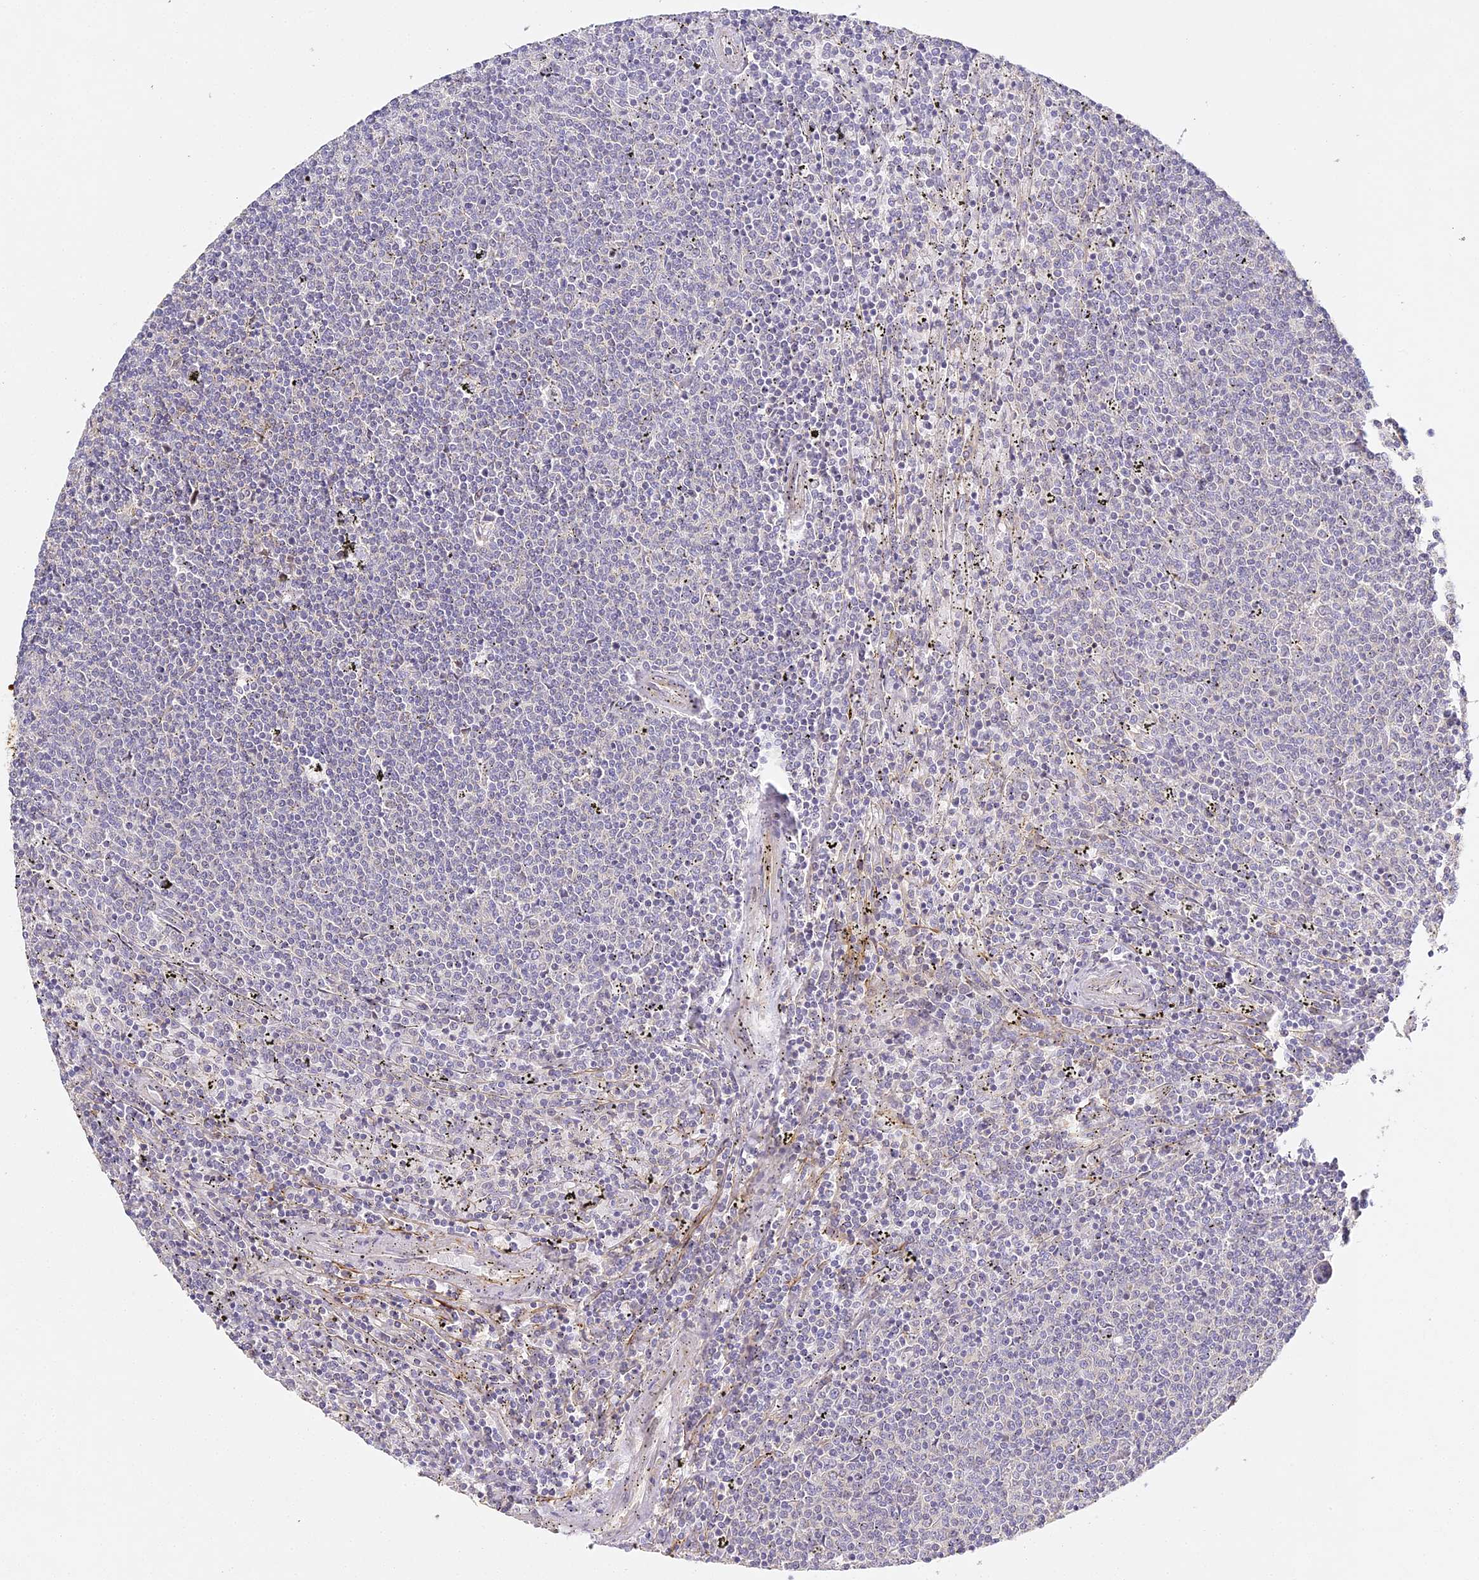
{"staining": {"intensity": "negative", "quantity": "none", "location": "none"}, "tissue": "lymphoma", "cell_type": "Tumor cells", "image_type": "cancer", "snomed": [{"axis": "morphology", "description": "Malignant lymphoma, non-Hodgkin's type, Low grade"}, {"axis": "topography", "description": "Spleen"}], "caption": "Tumor cells are negative for protein expression in human lymphoma. (DAB (3,3'-diaminobenzidine) IHC with hematoxylin counter stain).", "gene": "MED28", "patient": {"sex": "female", "age": 50}}